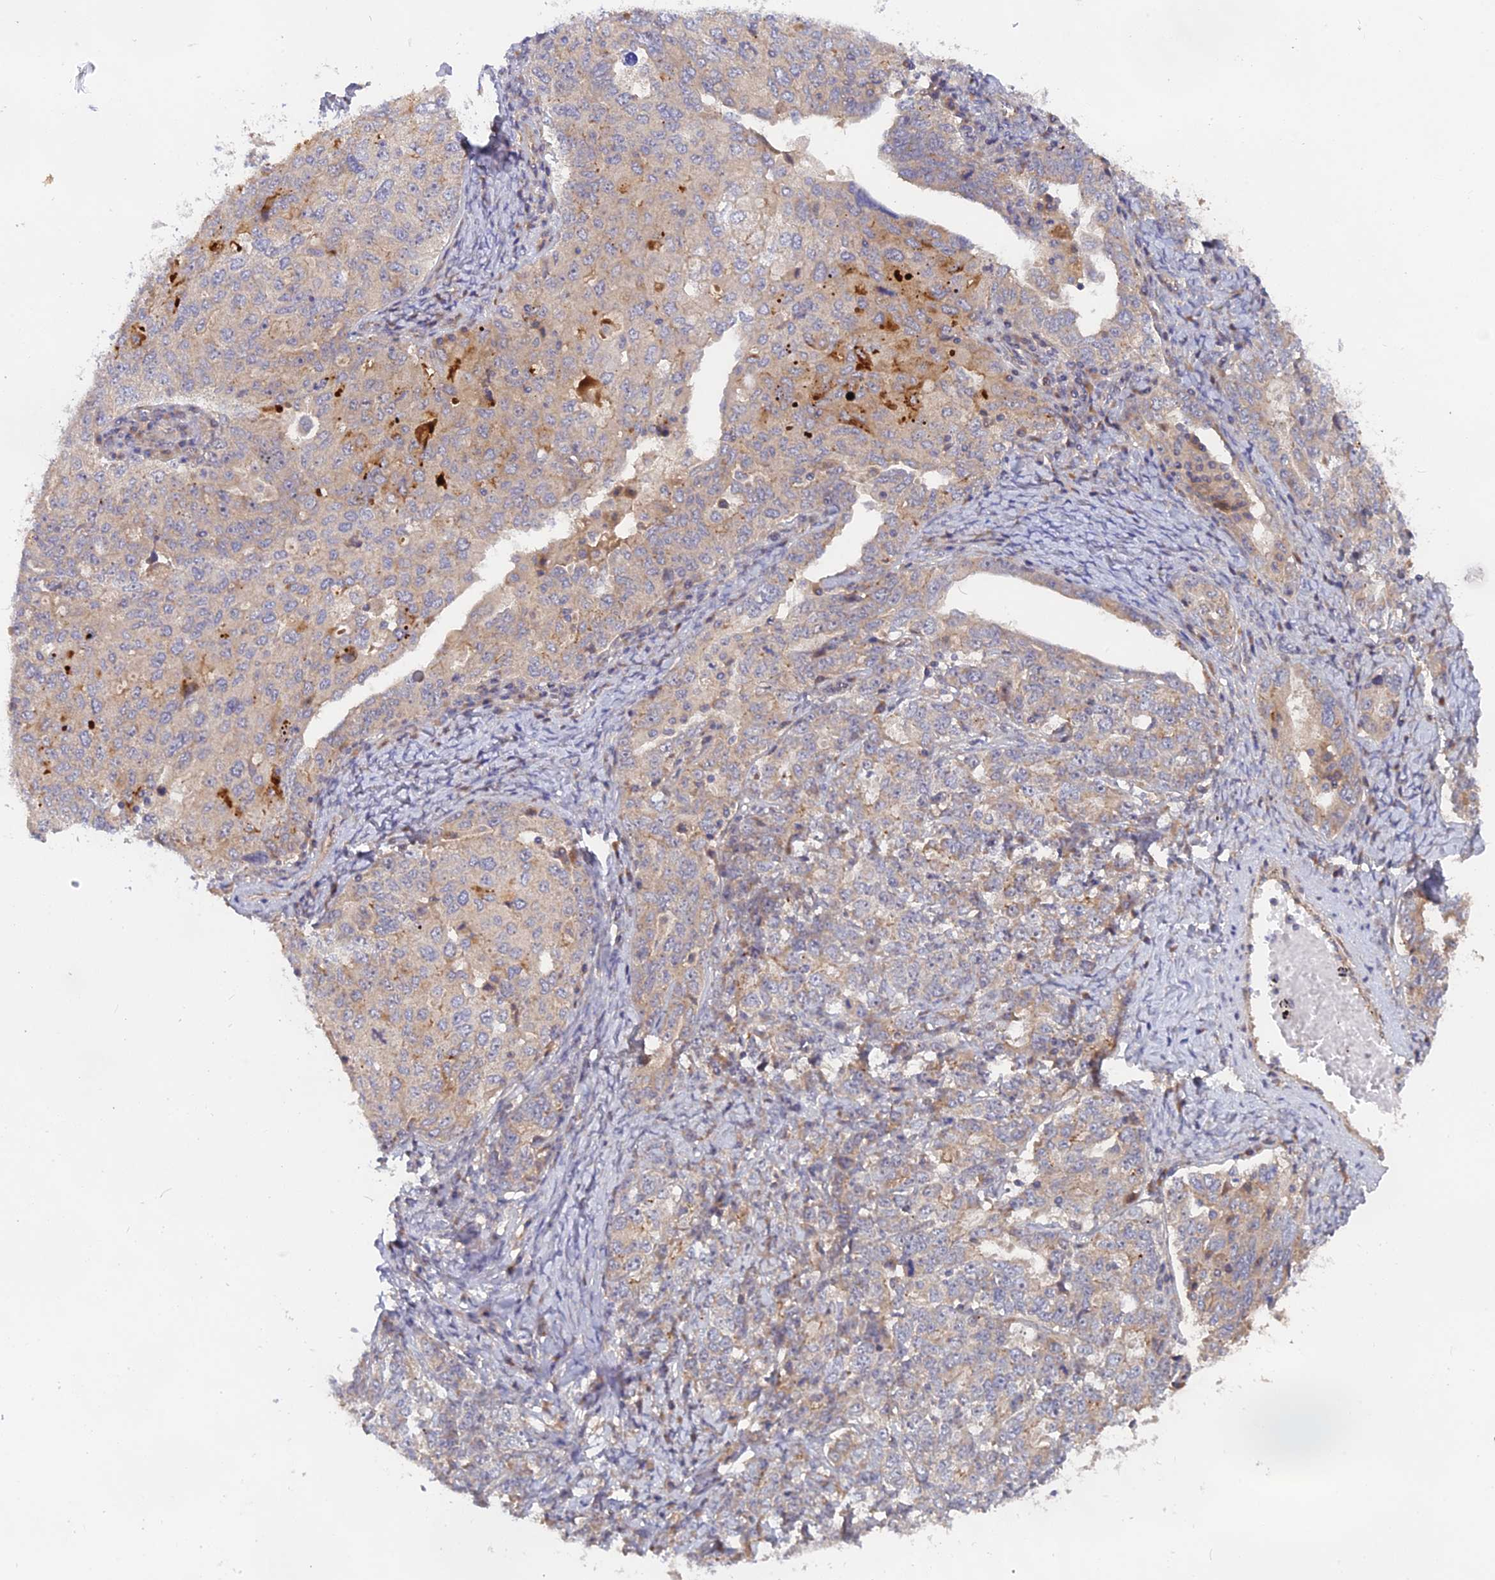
{"staining": {"intensity": "negative", "quantity": "none", "location": "none"}, "tissue": "ovarian cancer", "cell_type": "Tumor cells", "image_type": "cancer", "snomed": [{"axis": "morphology", "description": "Carcinoma, endometroid"}, {"axis": "topography", "description": "Ovary"}], "caption": "Immunohistochemistry histopathology image of neoplastic tissue: human ovarian cancer stained with DAB (3,3'-diaminobenzidine) exhibits no significant protein positivity in tumor cells. (DAB immunohistochemistry (IHC) visualized using brightfield microscopy, high magnification).", "gene": "TENT4B", "patient": {"sex": "female", "age": 62}}